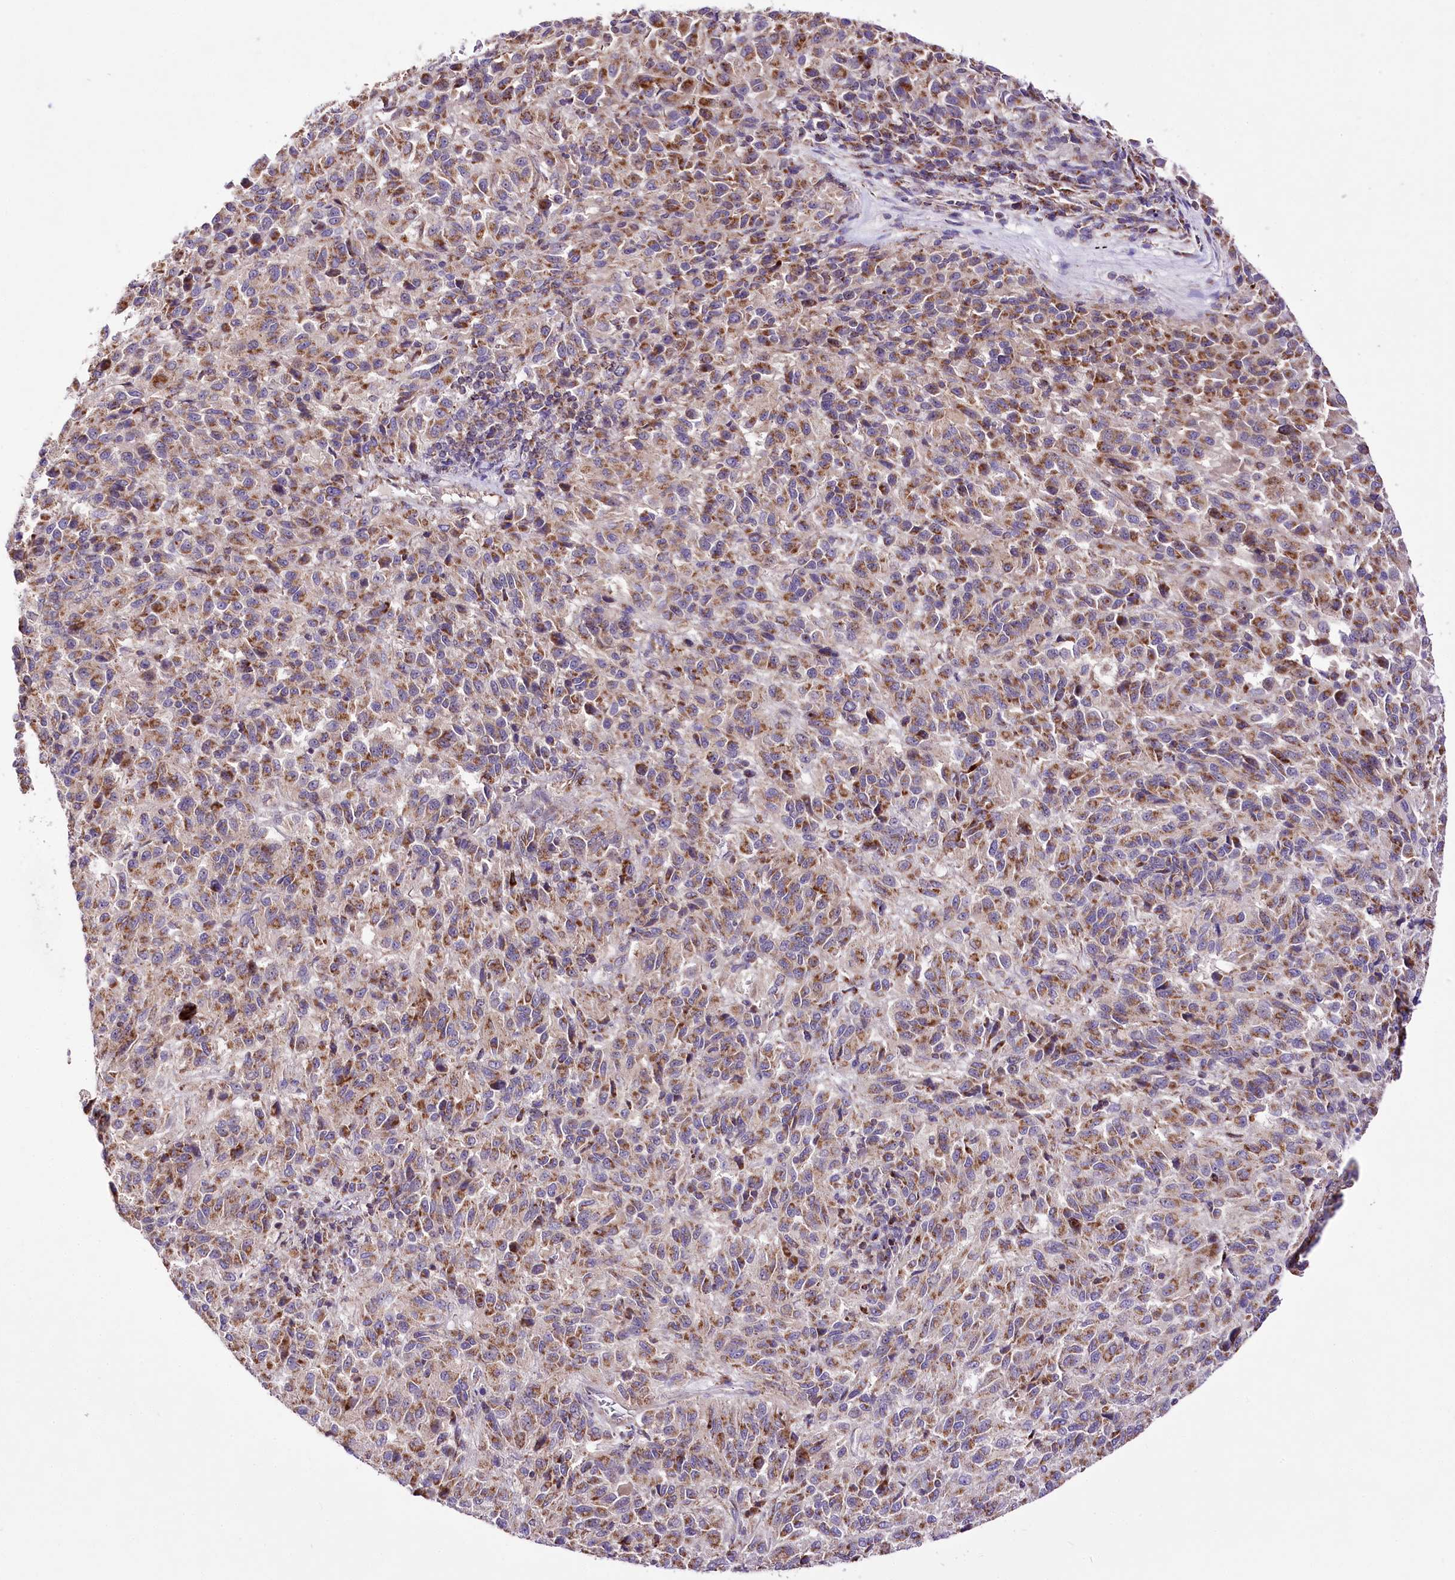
{"staining": {"intensity": "moderate", "quantity": ">75%", "location": "cytoplasmic/membranous"}, "tissue": "melanoma", "cell_type": "Tumor cells", "image_type": "cancer", "snomed": [{"axis": "morphology", "description": "Malignant melanoma, Metastatic site"}, {"axis": "topography", "description": "Lung"}], "caption": "IHC histopathology image of melanoma stained for a protein (brown), which shows medium levels of moderate cytoplasmic/membranous positivity in about >75% of tumor cells.", "gene": "ATE1", "patient": {"sex": "male", "age": 64}}